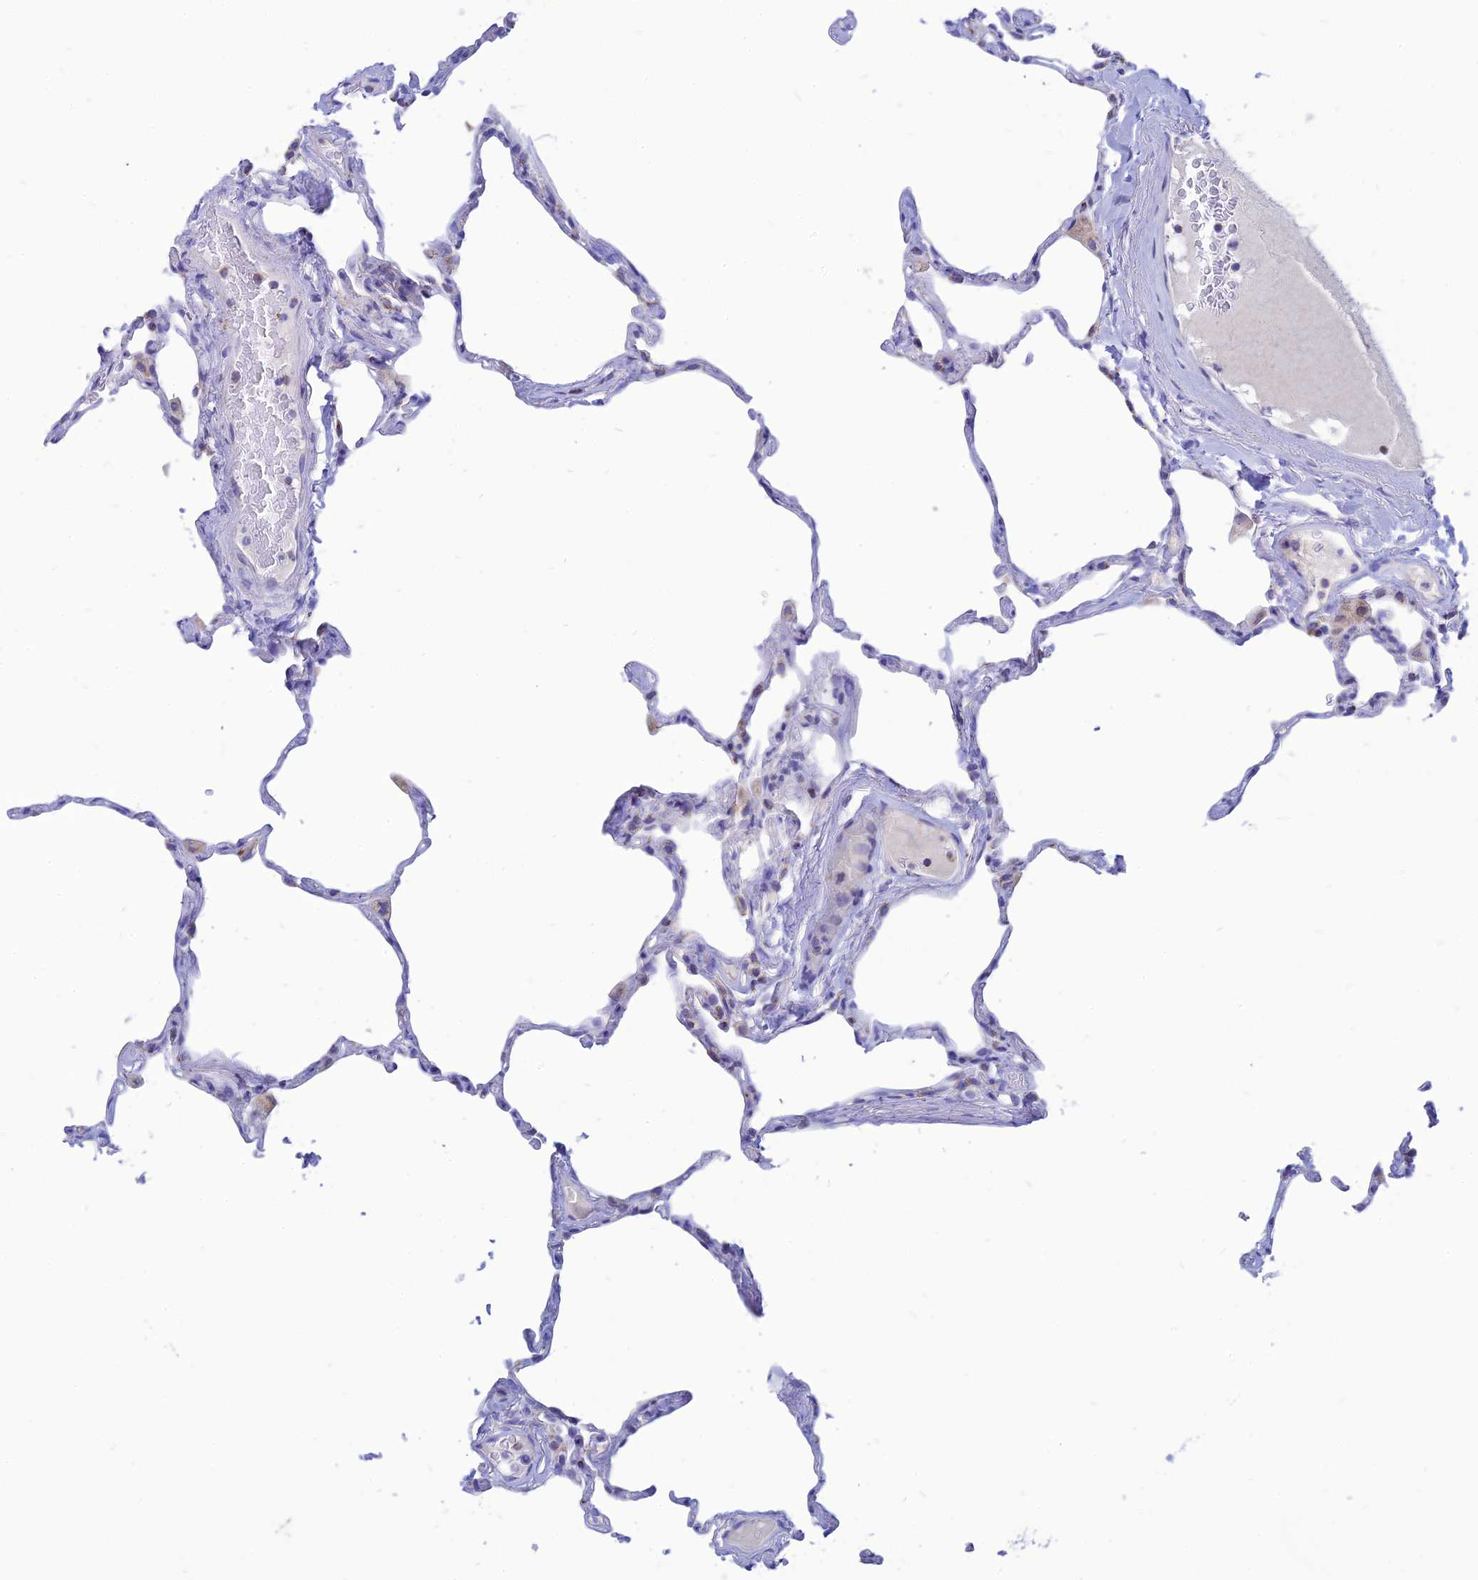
{"staining": {"intensity": "moderate", "quantity": "<25%", "location": "cytoplasmic/membranous"}, "tissue": "lung", "cell_type": "Alveolar cells", "image_type": "normal", "snomed": [{"axis": "morphology", "description": "Normal tissue, NOS"}, {"axis": "topography", "description": "Lung"}], "caption": "A photomicrograph showing moderate cytoplasmic/membranous positivity in about <25% of alveolar cells in normal lung, as visualized by brown immunohistochemical staining.", "gene": "PACC1", "patient": {"sex": "male", "age": 65}}